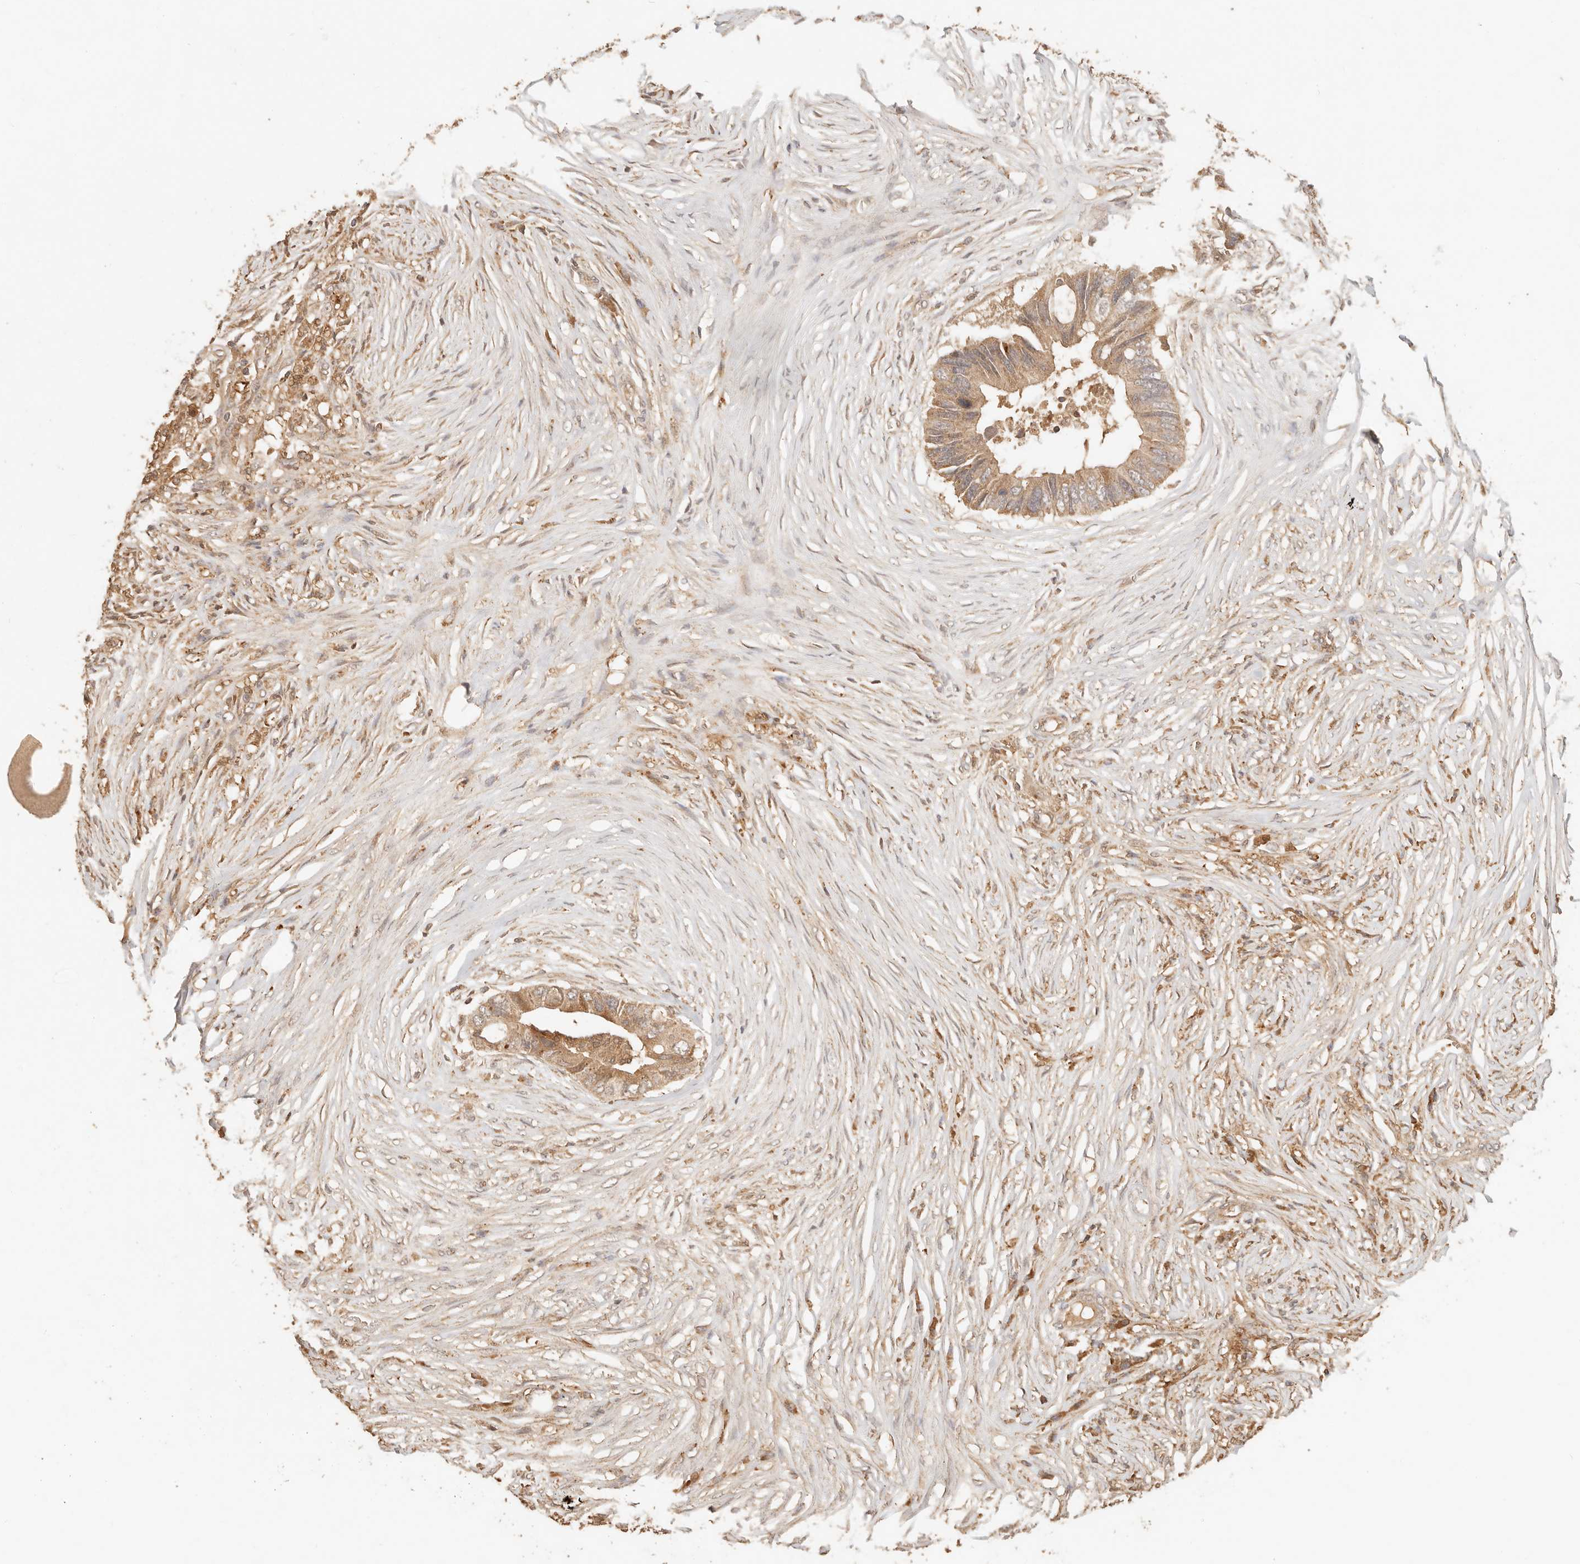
{"staining": {"intensity": "moderate", "quantity": ">75%", "location": "cytoplasmic/membranous"}, "tissue": "colorectal cancer", "cell_type": "Tumor cells", "image_type": "cancer", "snomed": [{"axis": "morphology", "description": "Adenocarcinoma, NOS"}, {"axis": "topography", "description": "Colon"}], "caption": "Protein staining of colorectal cancer (adenocarcinoma) tissue exhibits moderate cytoplasmic/membranous positivity in approximately >75% of tumor cells.", "gene": "INTS11", "patient": {"sex": "male", "age": 71}}